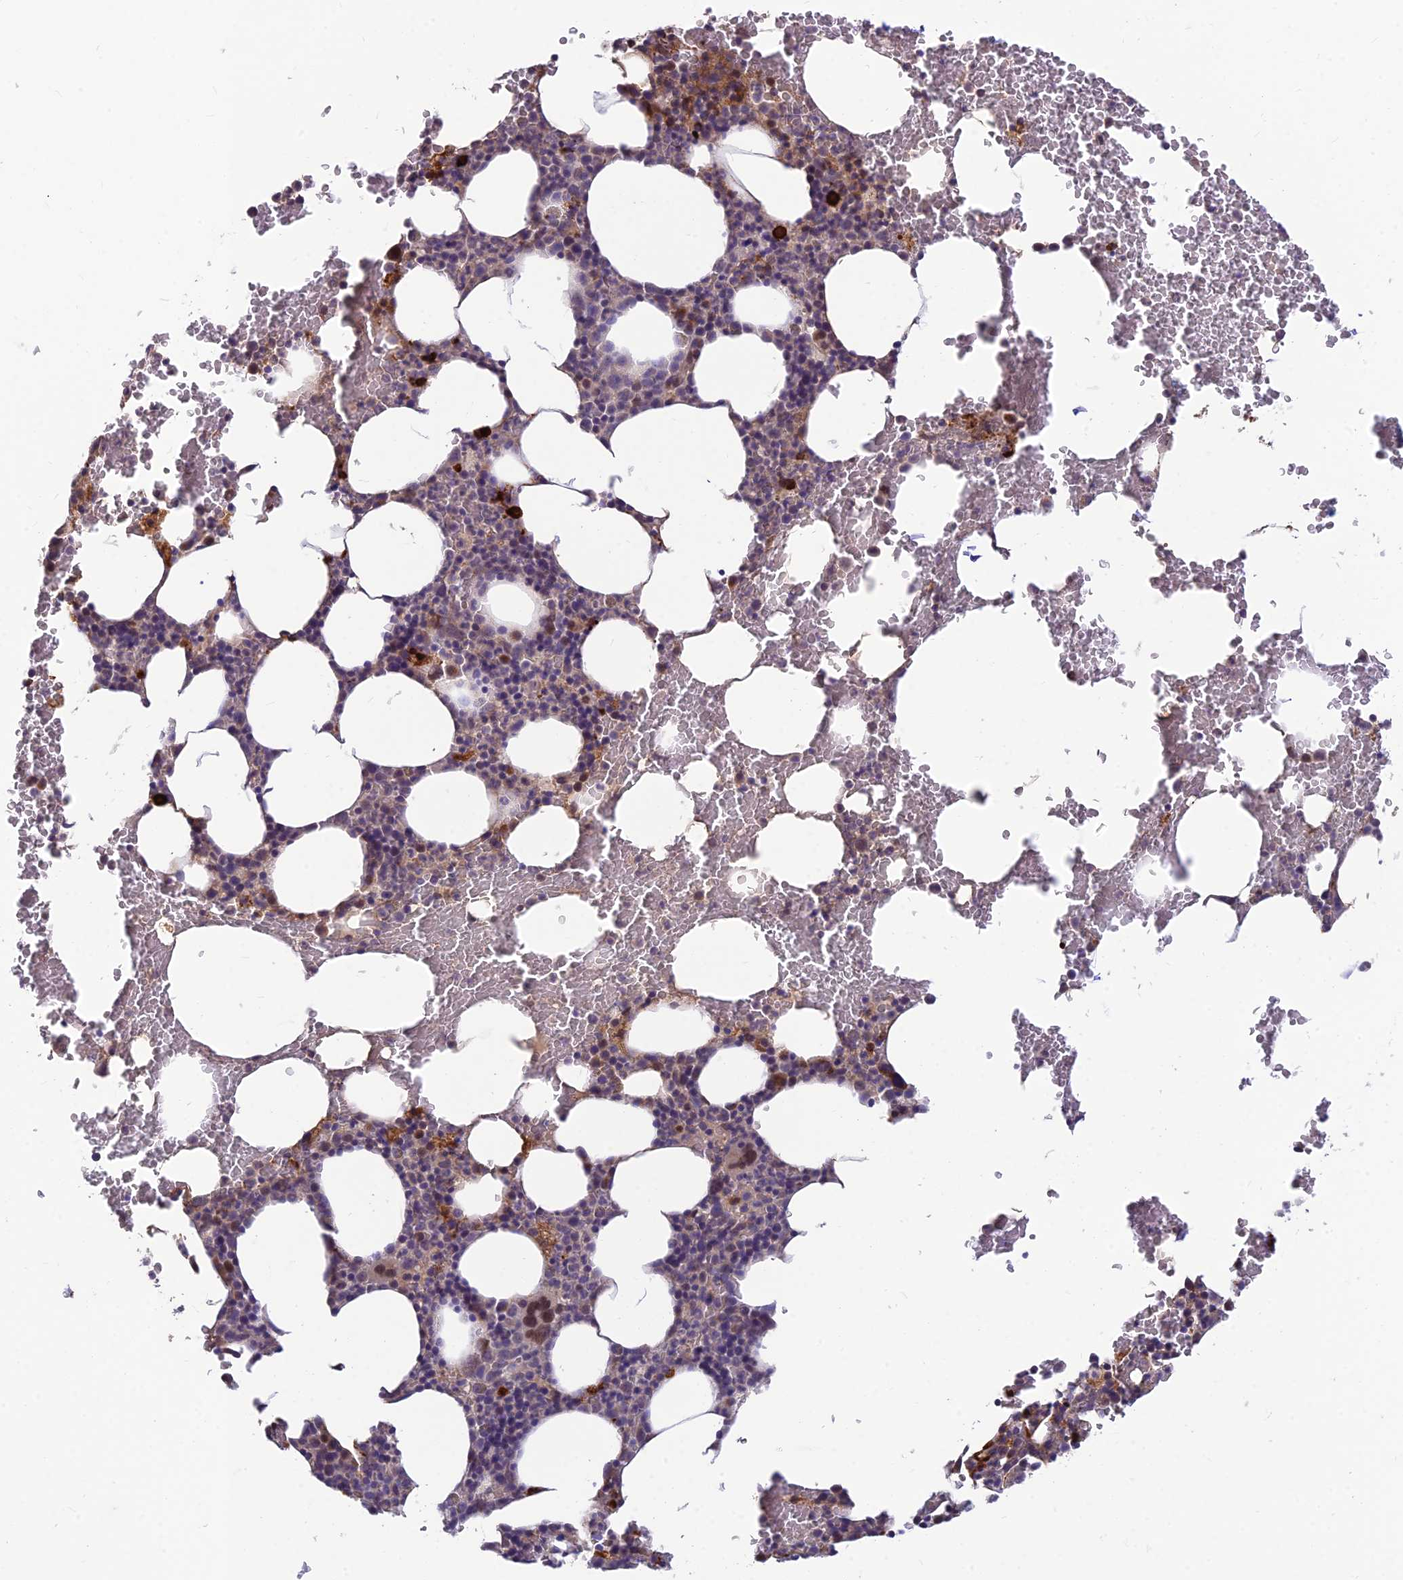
{"staining": {"intensity": "moderate", "quantity": "<25%", "location": "cytoplasmic/membranous"}, "tissue": "bone marrow", "cell_type": "Hematopoietic cells", "image_type": "normal", "snomed": [{"axis": "morphology", "description": "Normal tissue, NOS"}, {"axis": "morphology", "description": "Inflammation, NOS"}, {"axis": "topography", "description": "Bone marrow"}], "caption": "Moderate cytoplasmic/membranous positivity is seen in approximately <25% of hematopoietic cells in benign bone marrow. Ihc stains the protein in brown and the nuclei are stained blue.", "gene": "ASPDH", "patient": {"sex": "female", "age": 78}}